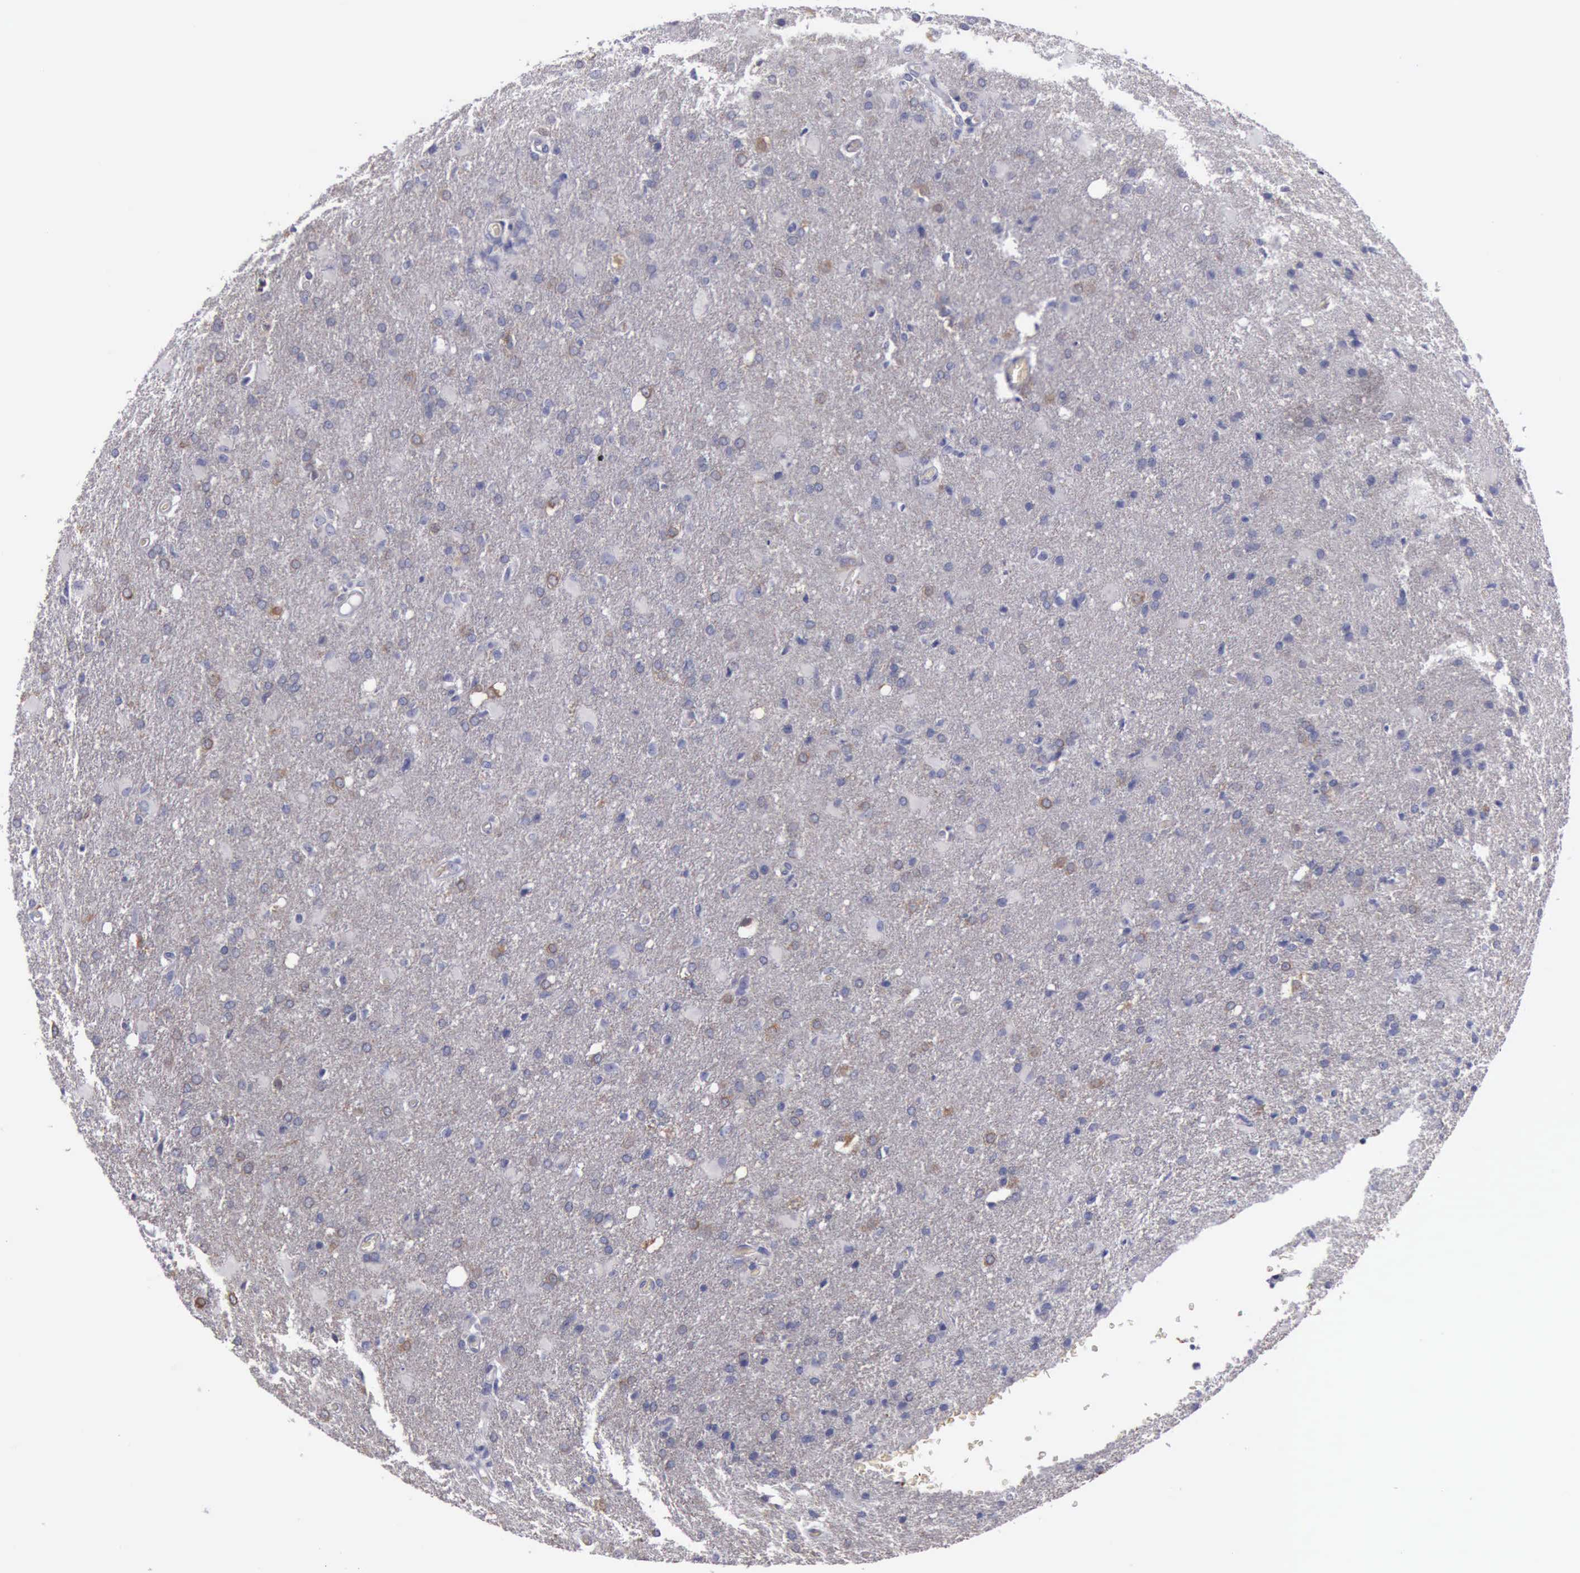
{"staining": {"intensity": "weak", "quantity": "<25%", "location": "cytoplasmic/membranous"}, "tissue": "glioma", "cell_type": "Tumor cells", "image_type": "cancer", "snomed": [{"axis": "morphology", "description": "Glioma, malignant, High grade"}, {"axis": "topography", "description": "Brain"}], "caption": "Immunohistochemistry of human malignant glioma (high-grade) reveals no staining in tumor cells.", "gene": "CEP128", "patient": {"sex": "male", "age": 68}}